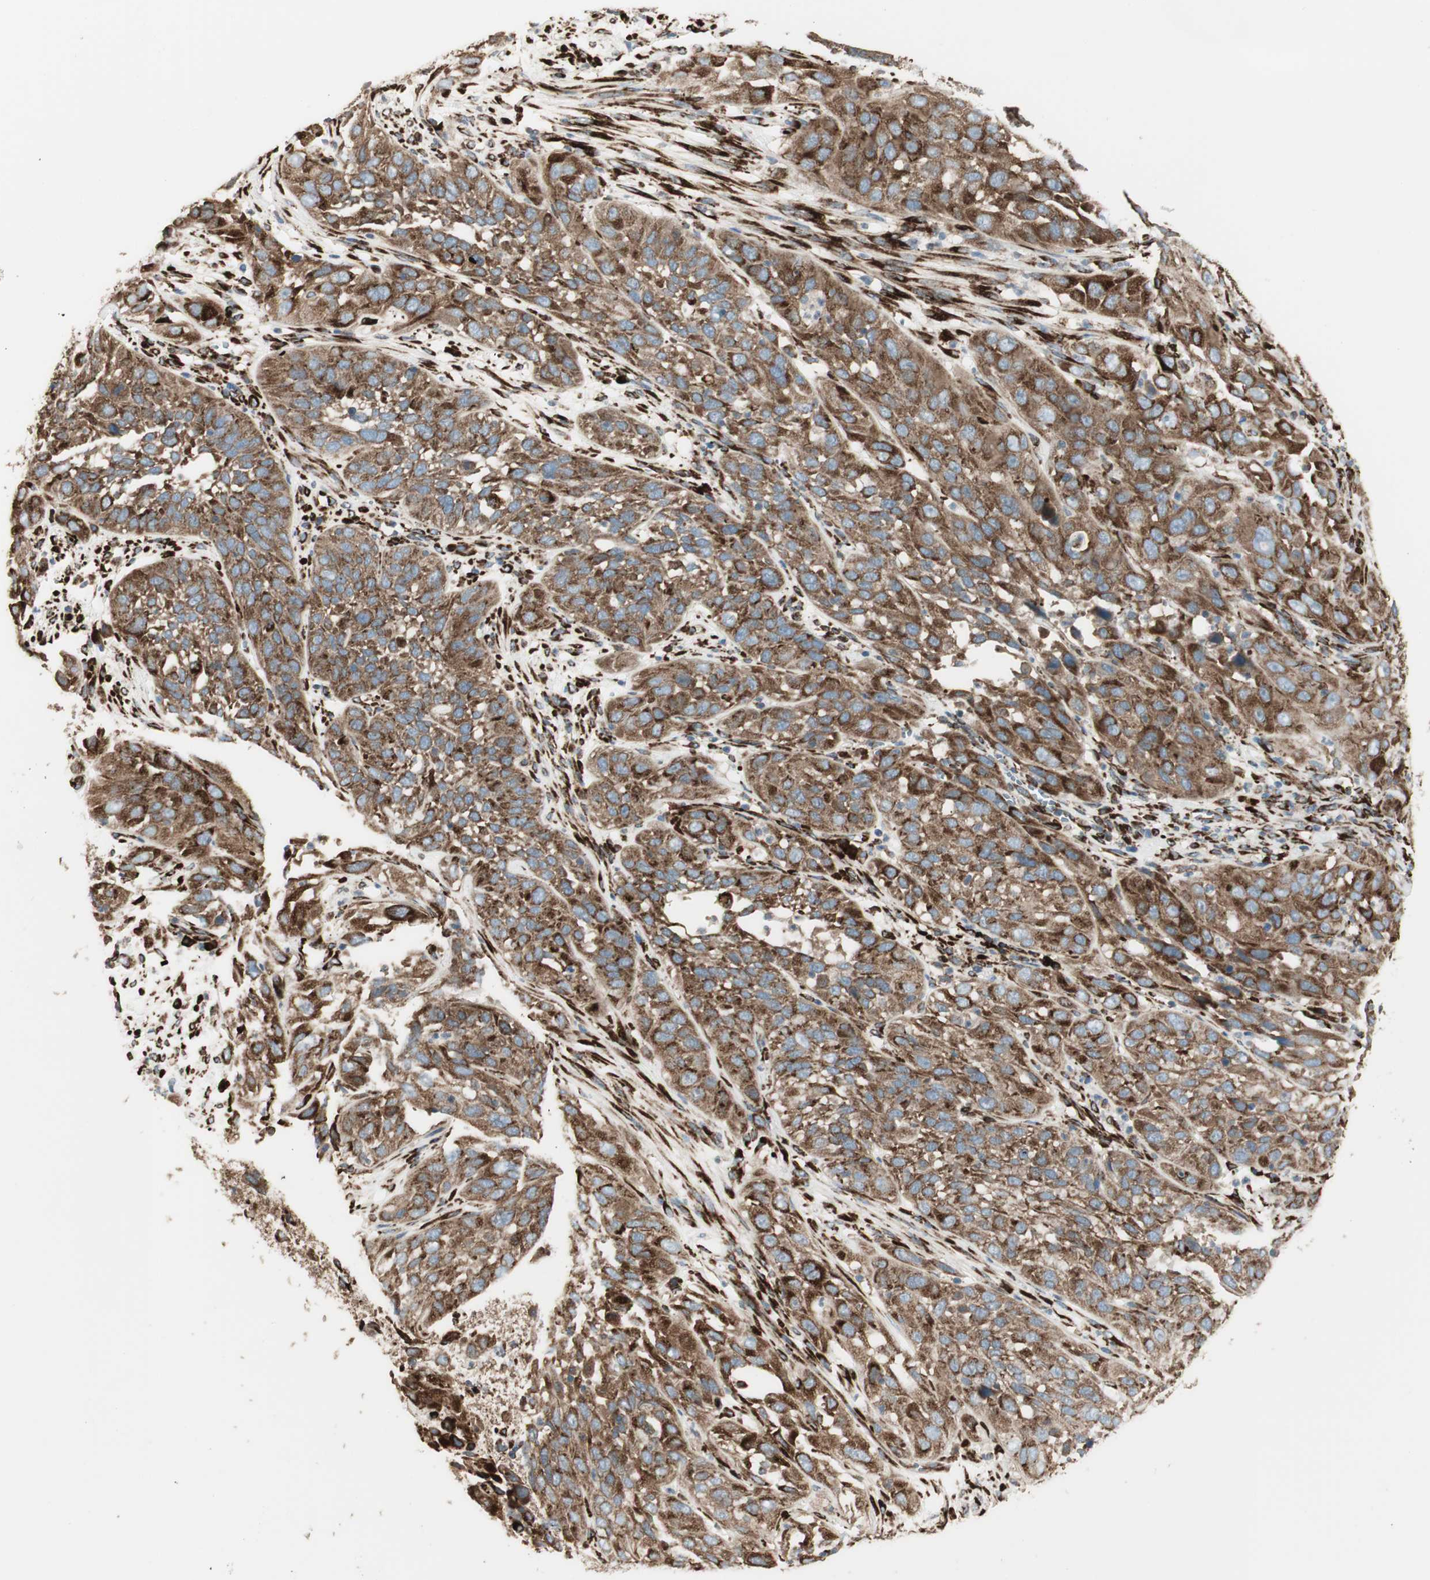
{"staining": {"intensity": "strong", "quantity": ">75%", "location": "cytoplasmic/membranous"}, "tissue": "cervical cancer", "cell_type": "Tumor cells", "image_type": "cancer", "snomed": [{"axis": "morphology", "description": "Squamous cell carcinoma, NOS"}, {"axis": "topography", "description": "Cervix"}], "caption": "Squamous cell carcinoma (cervical) was stained to show a protein in brown. There is high levels of strong cytoplasmic/membranous expression in approximately >75% of tumor cells.", "gene": "RRBP1", "patient": {"sex": "female", "age": 32}}